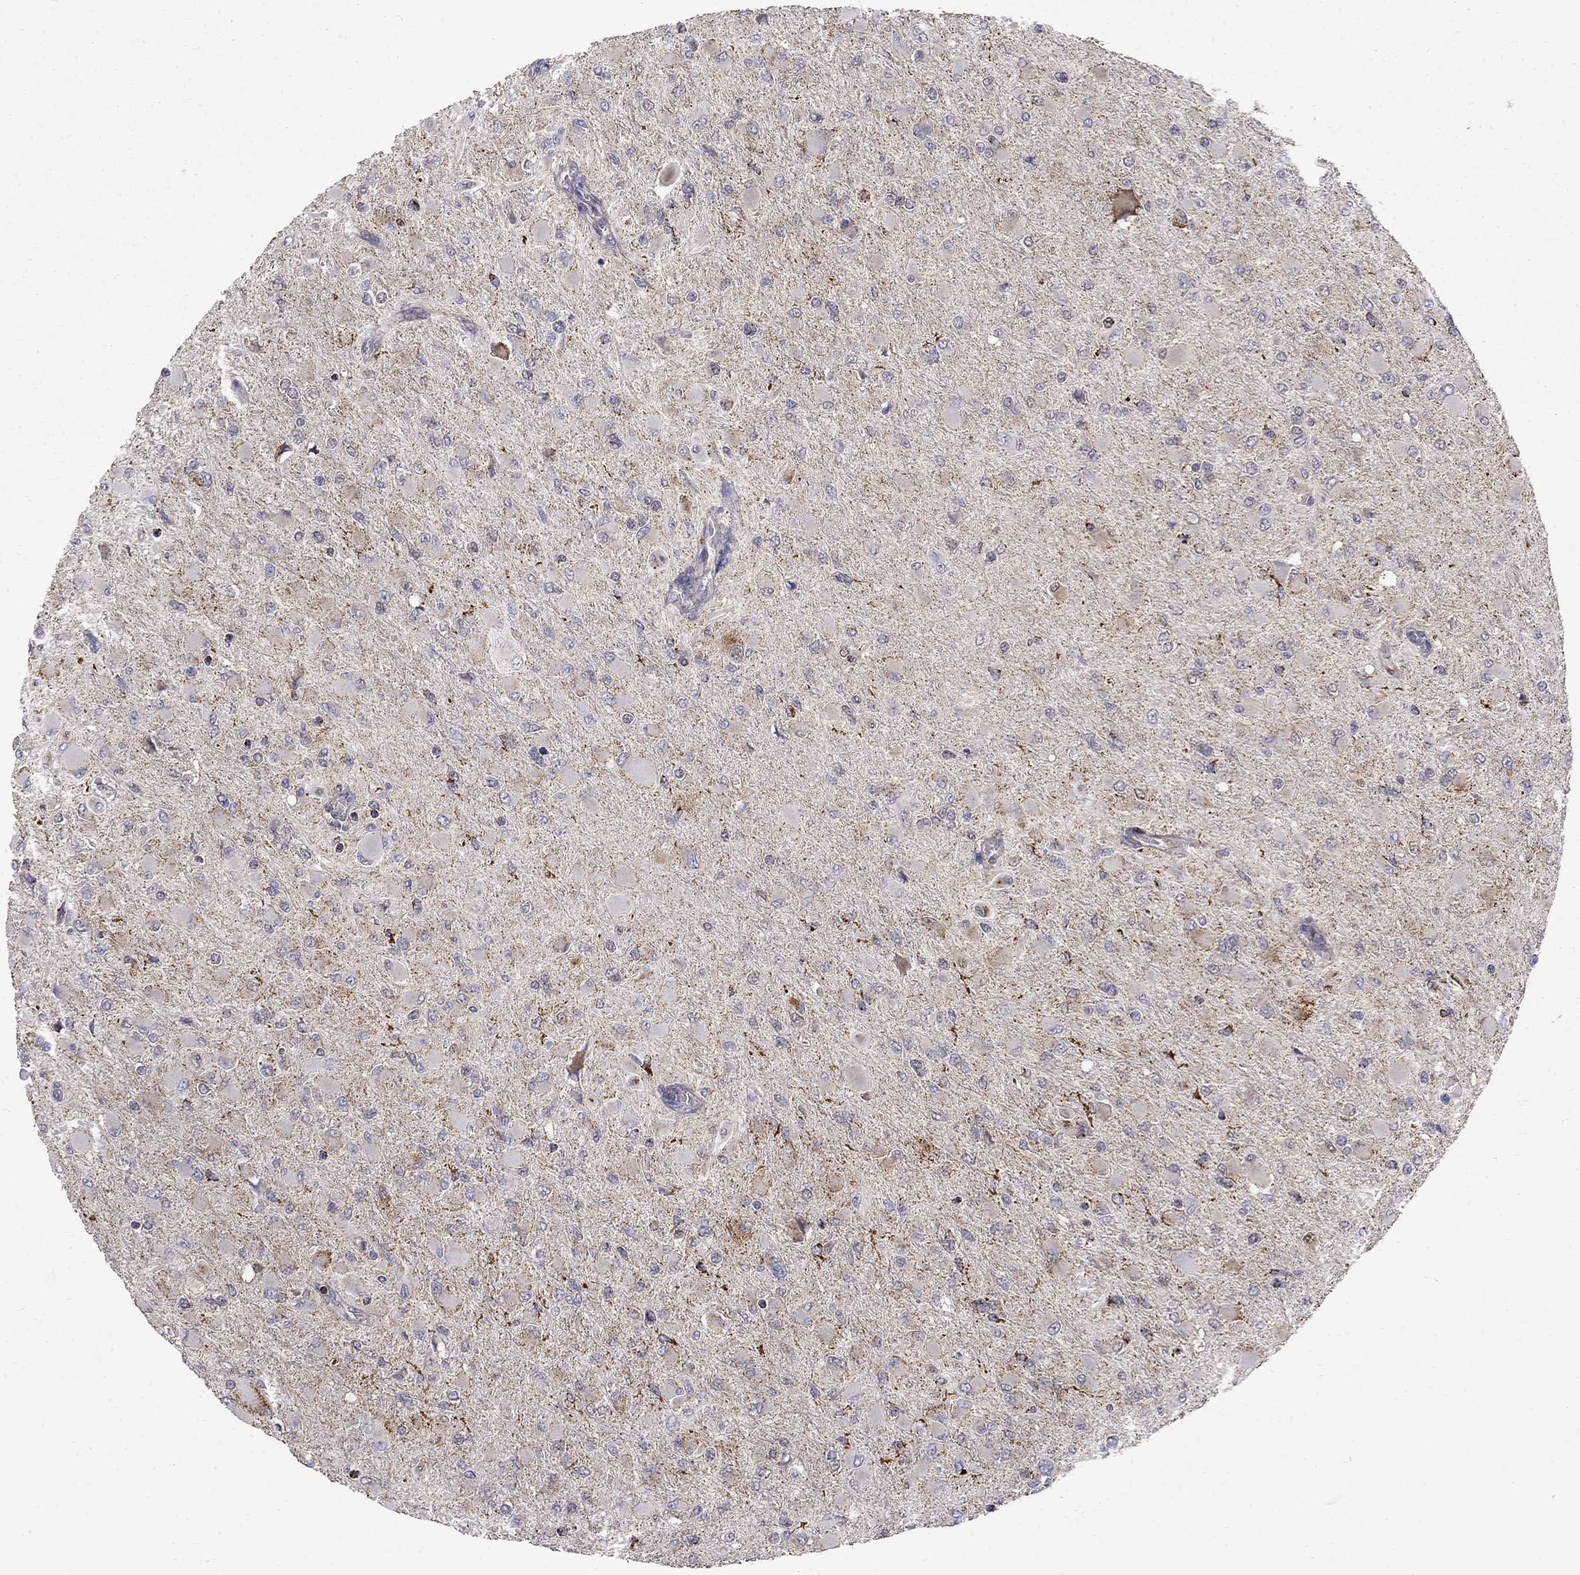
{"staining": {"intensity": "negative", "quantity": "none", "location": "none"}, "tissue": "glioma", "cell_type": "Tumor cells", "image_type": "cancer", "snomed": [{"axis": "morphology", "description": "Glioma, malignant, High grade"}, {"axis": "topography", "description": "Cerebral cortex"}], "caption": "A high-resolution histopathology image shows IHC staining of glioma, which exhibits no significant staining in tumor cells.", "gene": "PCBP3", "patient": {"sex": "female", "age": 36}}